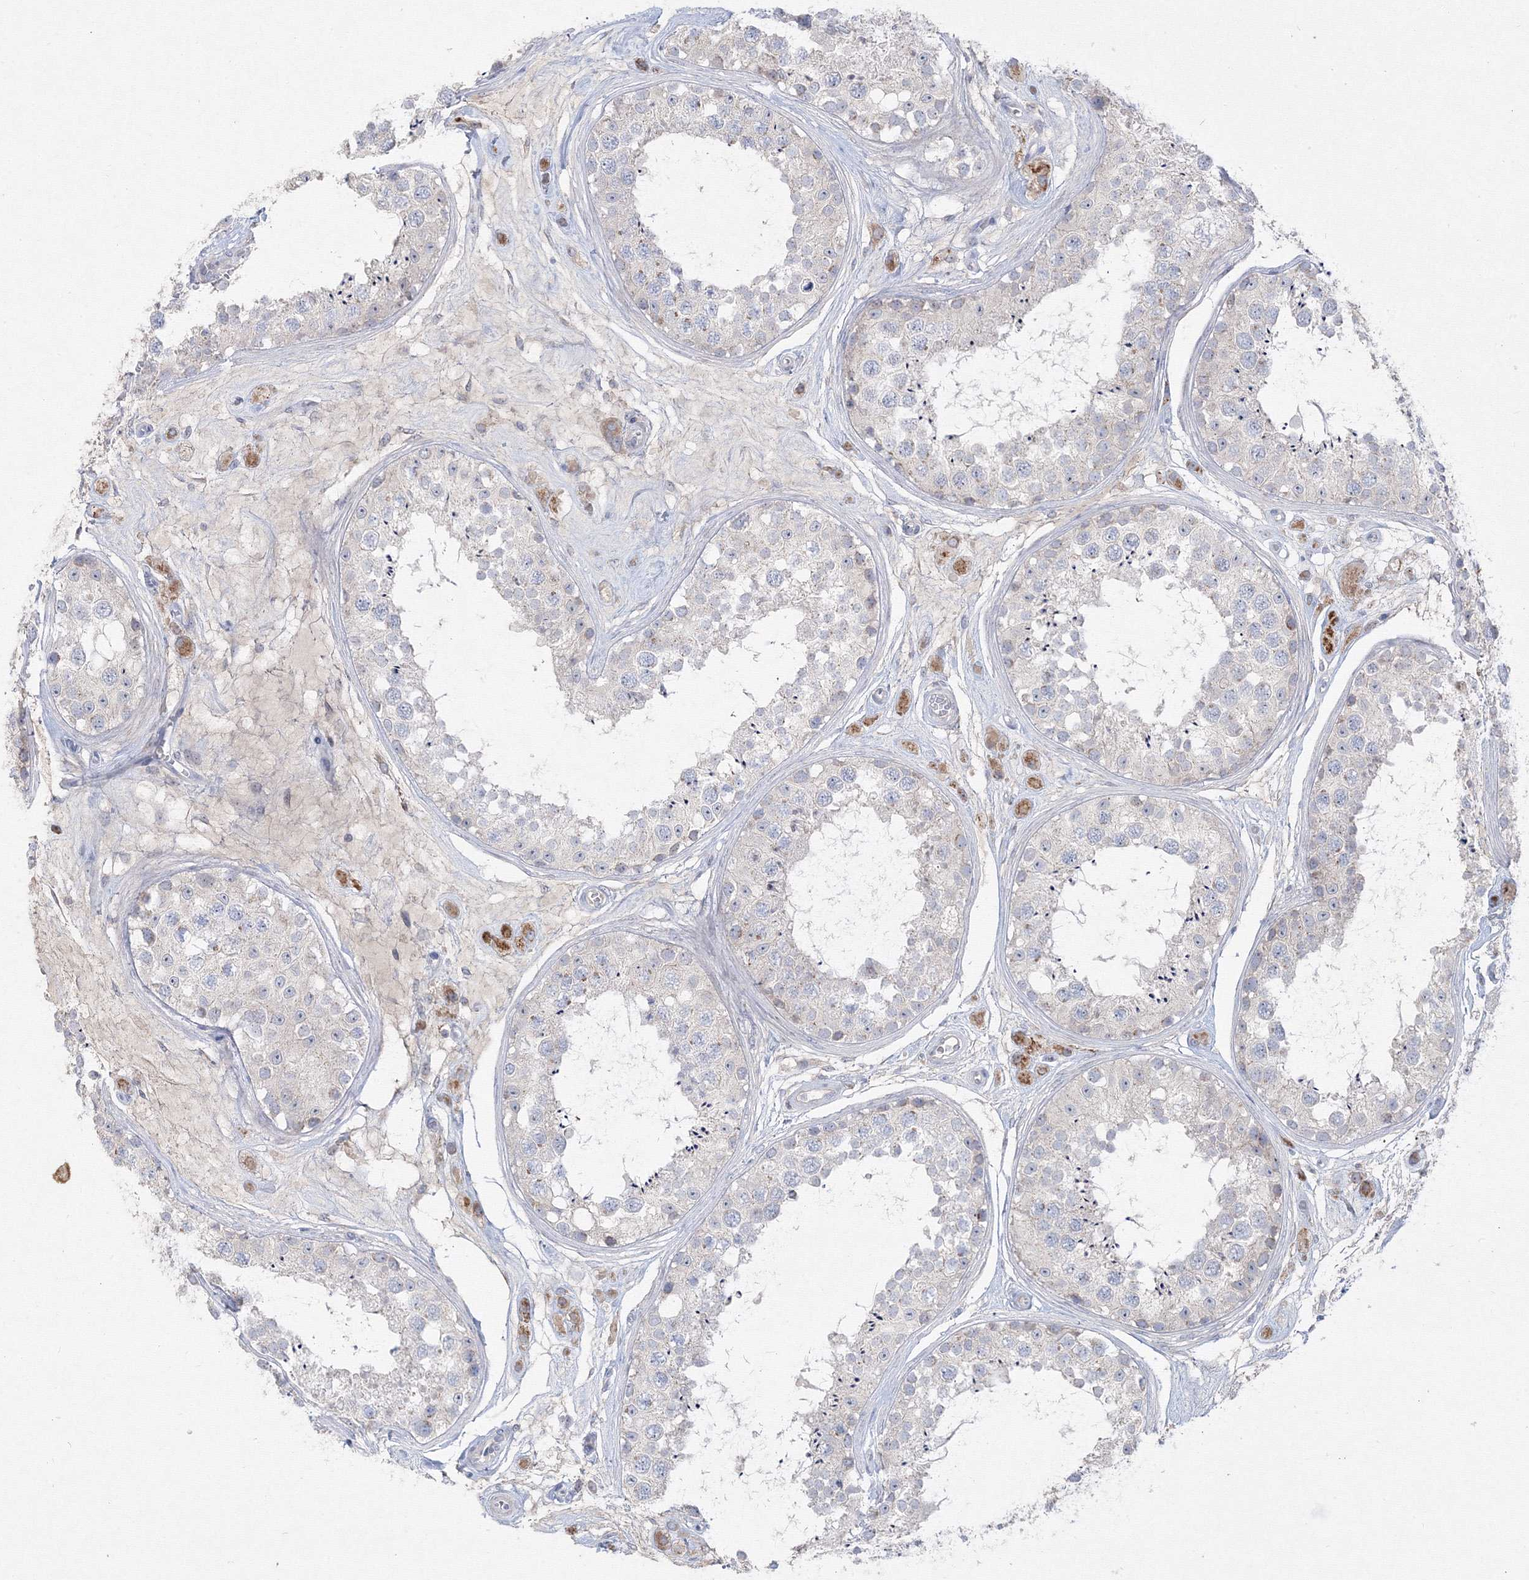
{"staining": {"intensity": "weak", "quantity": "<25%", "location": "cytoplasmic/membranous"}, "tissue": "testis", "cell_type": "Cells in seminiferous ducts", "image_type": "normal", "snomed": [{"axis": "morphology", "description": "Normal tissue, NOS"}, {"axis": "topography", "description": "Testis"}], "caption": "This is a histopathology image of immunohistochemistry (IHC) staining of normal testis, which shows no expression in cells in seminiferous ducts.", "gene": "FBXL8", "patient": {"sex": "male", "age": 25}}